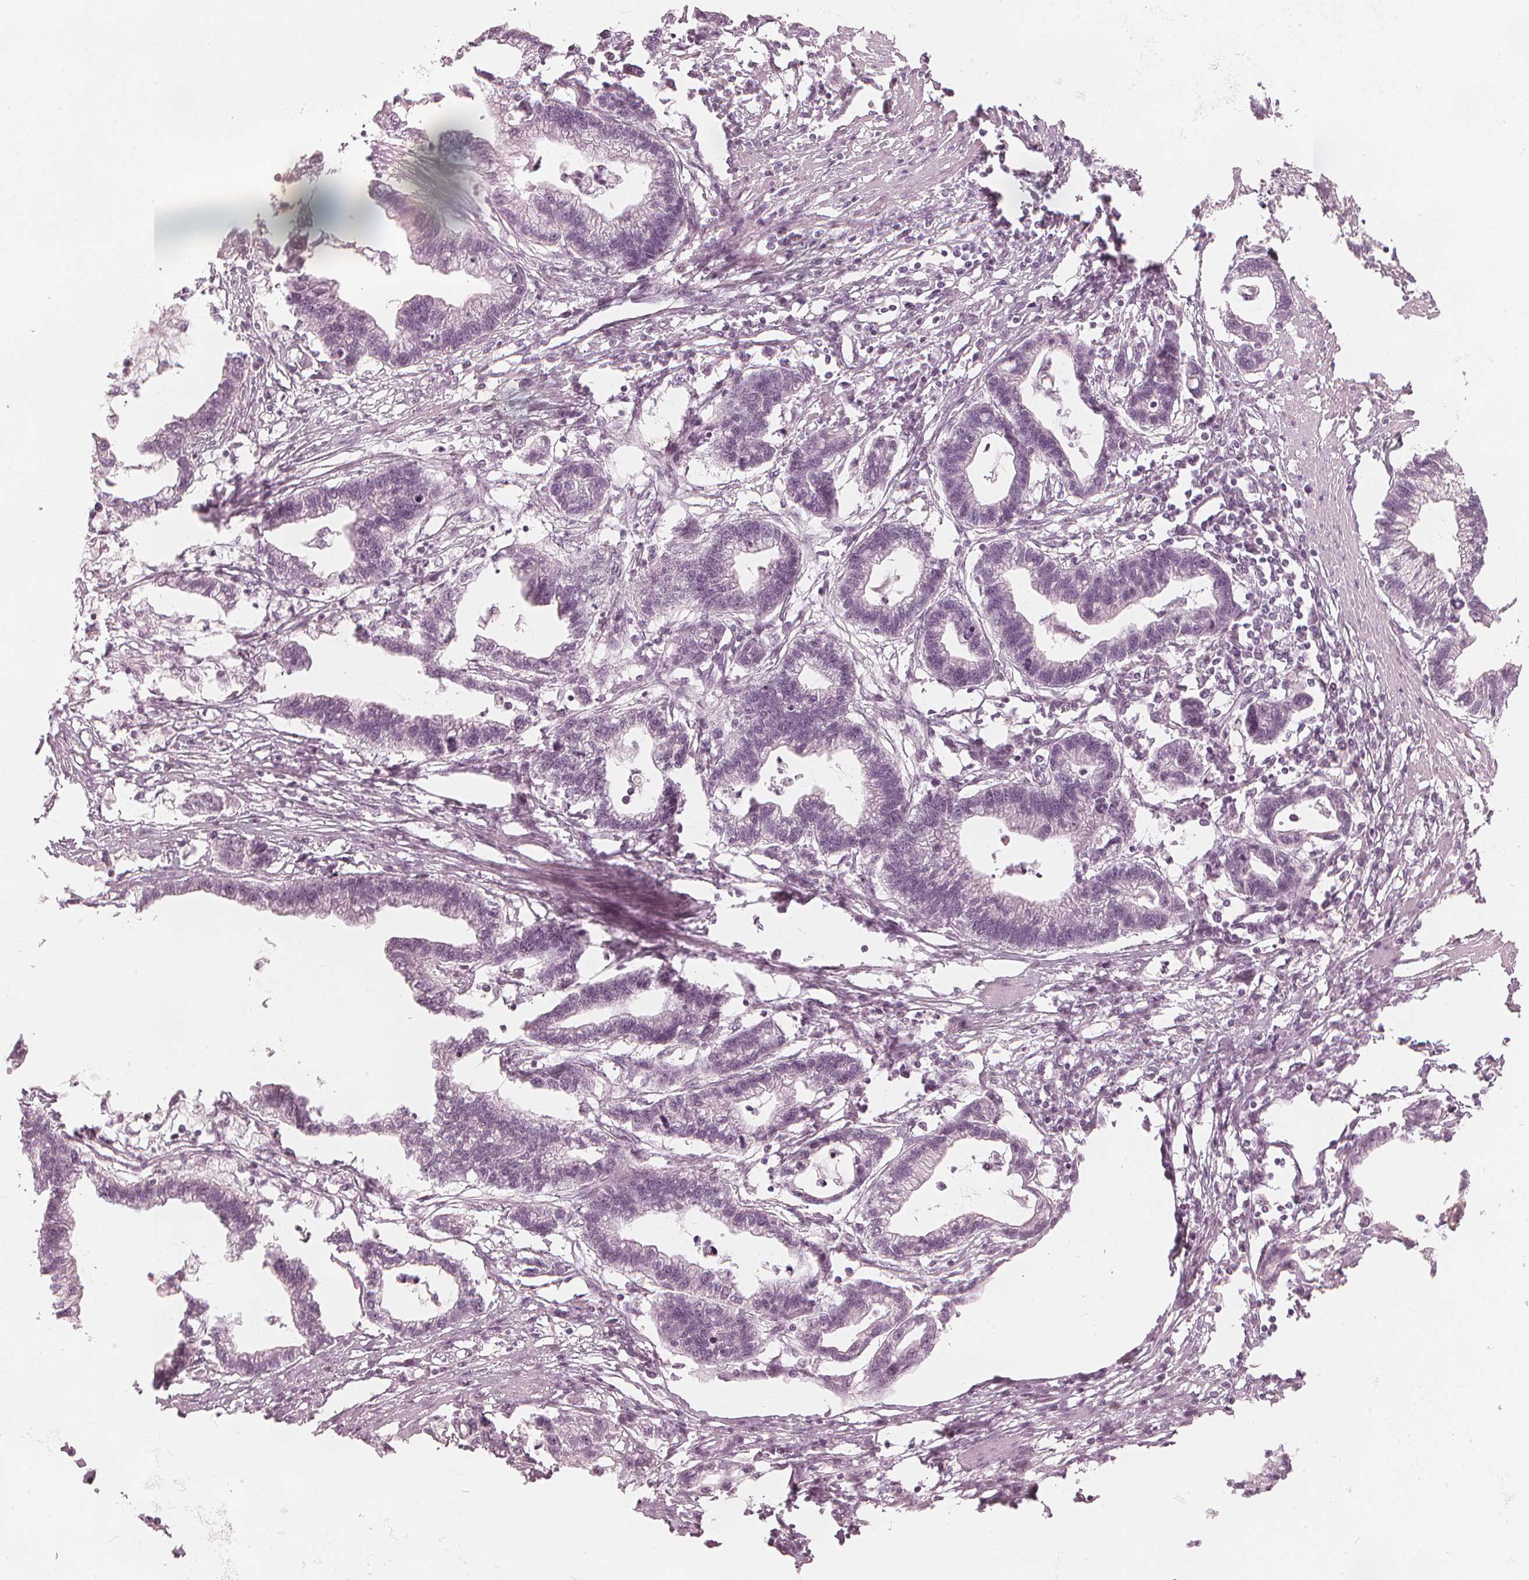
{"staining": {"intensity": "negative", "quantity": "none", "location": "none"}, "tissue": "stomach cancer", "cell_type": "Tumor cells", "image_type": "cancer", "snomed": [{"axis": "morphology", "description": "Adenocarcinoma, NOS"}, {"axis": "topography", "description": "Stomach"}], "caption": "A histopathology image of stomach adenocarcinoma stained for a protein shows no brown staining in tumor cells. (Brightfield microscopy of DAB (3,3'-diaminobenzidine) IHC at high magnification).", "gene": "PAEP", "patient": {"sex": "male", "age": 83}}